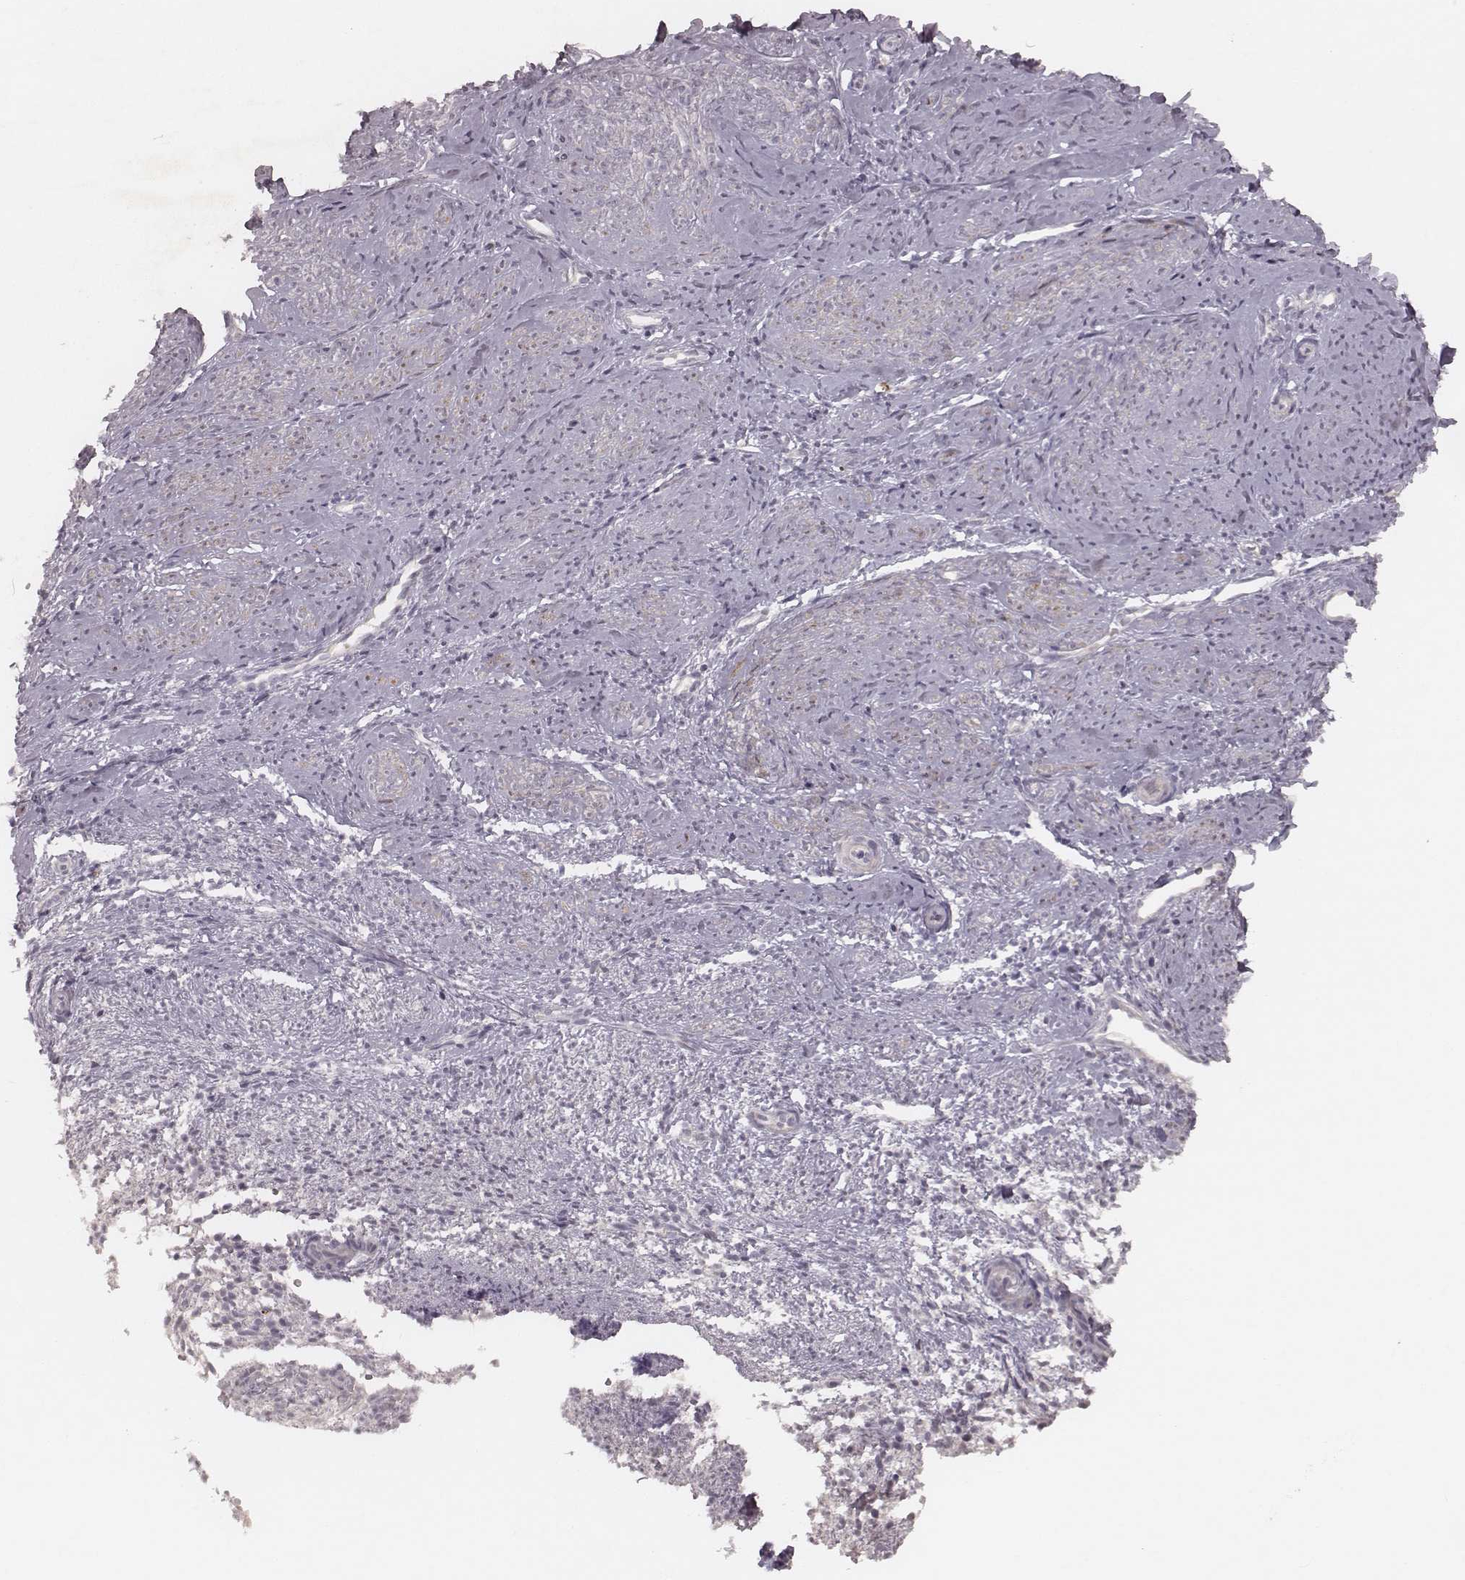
{"staining": {"intensity": "moderate", "quantity": "25%-75%", "location": "cytoplasmic/membranous"}, "tissue": "smooth muscle", "cell_type": "Smooth muscle cells", "image_type": "normal", "snomed": [{"axis": "morphology", "description": "Normal tissue, NOS"}, {"axis": "topography", "description": "Smooth muscle"}], "caption": "There is medium levels of moderate cytoplasmic/membranous staining in smooth muscle cells of unremarkable smooth muscle, as demonstrated by immunohistochemical staining (brown color).", "gene": "FAM13B", "patient": {"sex": "female", "age": 48}}